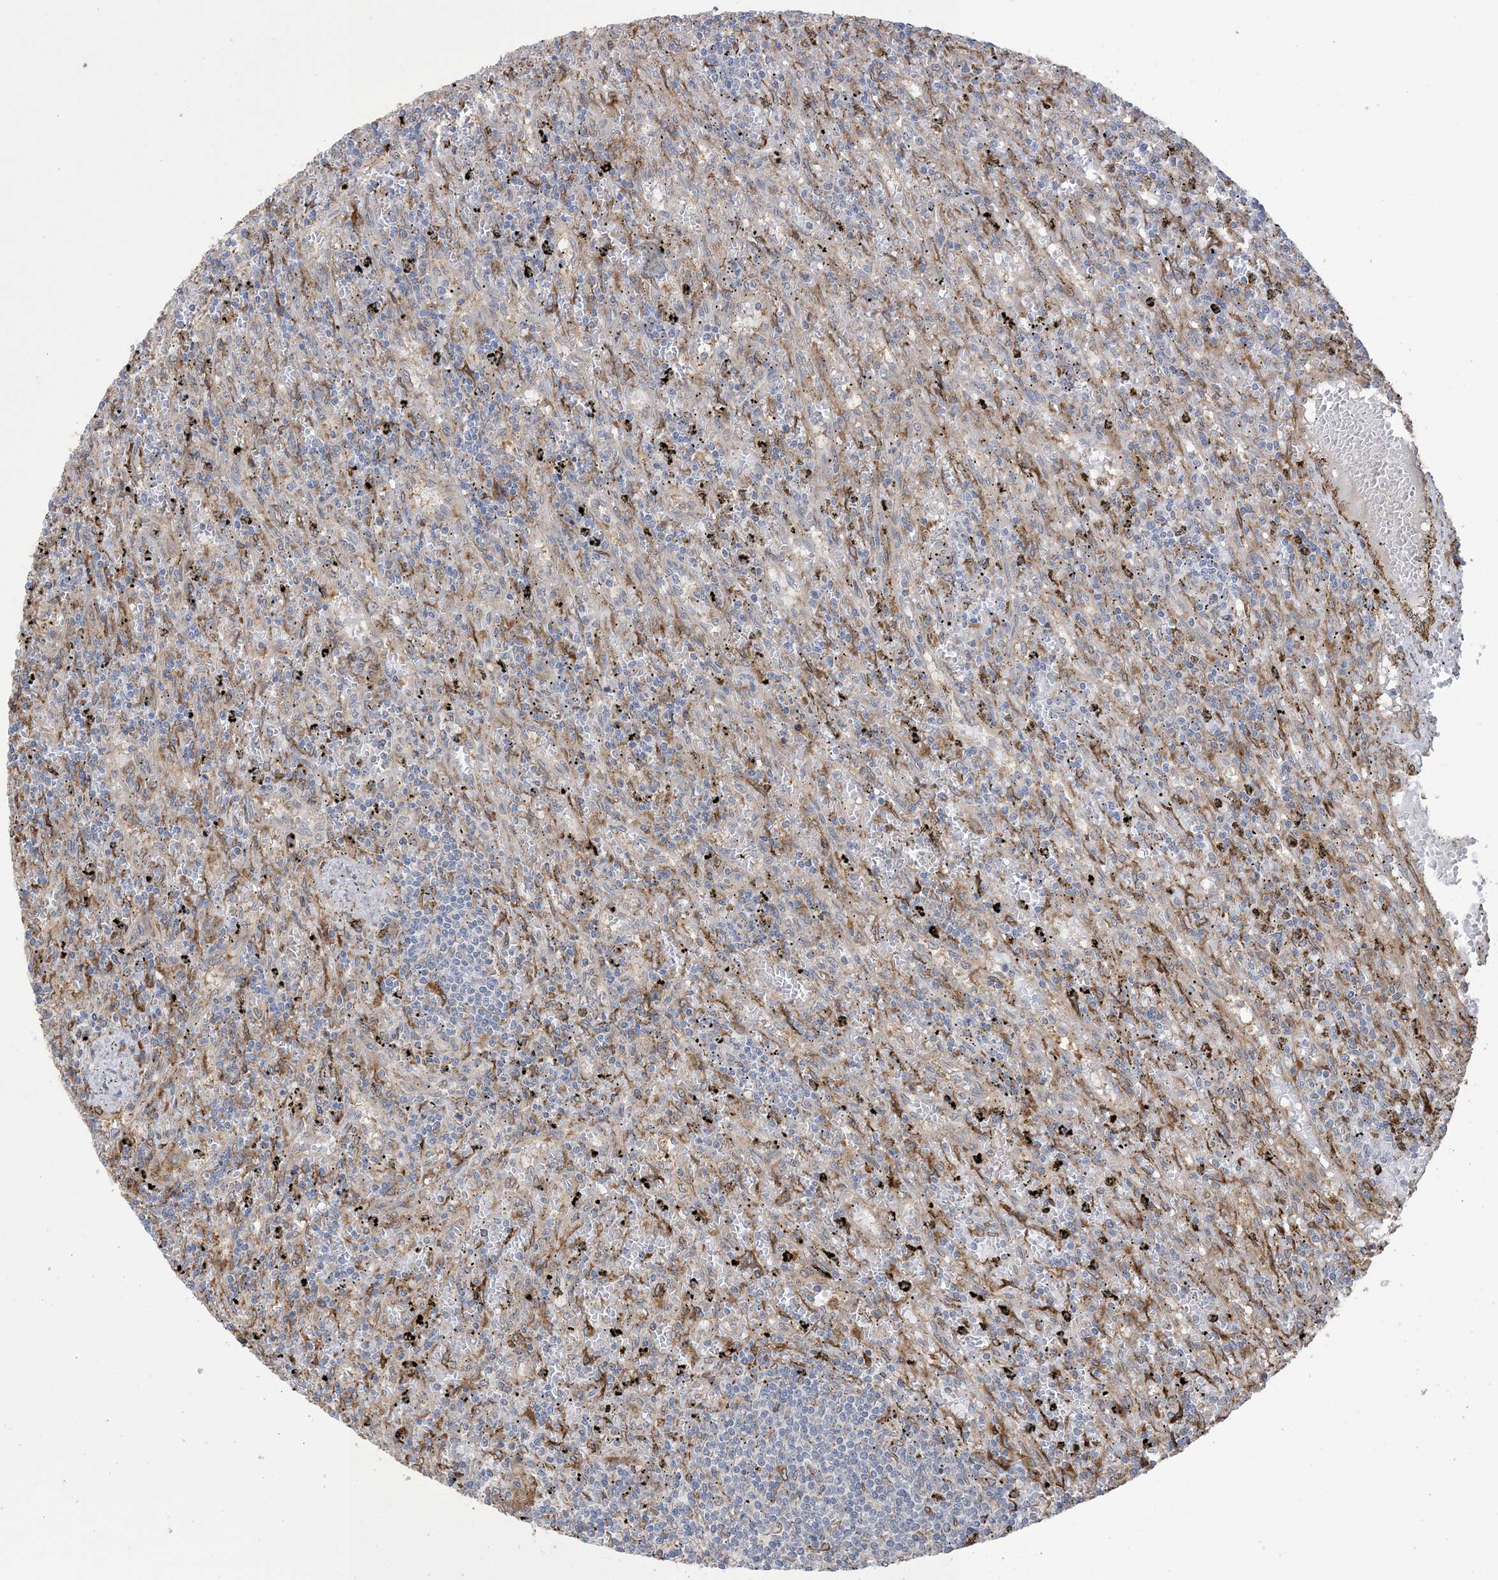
{"staining": {"intensity": "negative", "quantity": "none", "location": "none"}, "tissue": "lymphoma", "cell_type": "Tumor cells", "image_type": "cancer", "snomed": [{"axis": "morphology", "description": "Malignant lymphoma, non-Hodgkin's type, Low grade"}, {"axis": "topography", "description": "Spleen"}], "caption": "The micrograph demonstrates no staining of tumor cells in low-grade malignant lymphoma, non-Hodgkin's type. The staining is performed using DAB brown chromogen with nuclei counter-stained in using hematoxylin.", "gene": "SHANK1", "patient": {"sex": "male", "age": 76}}